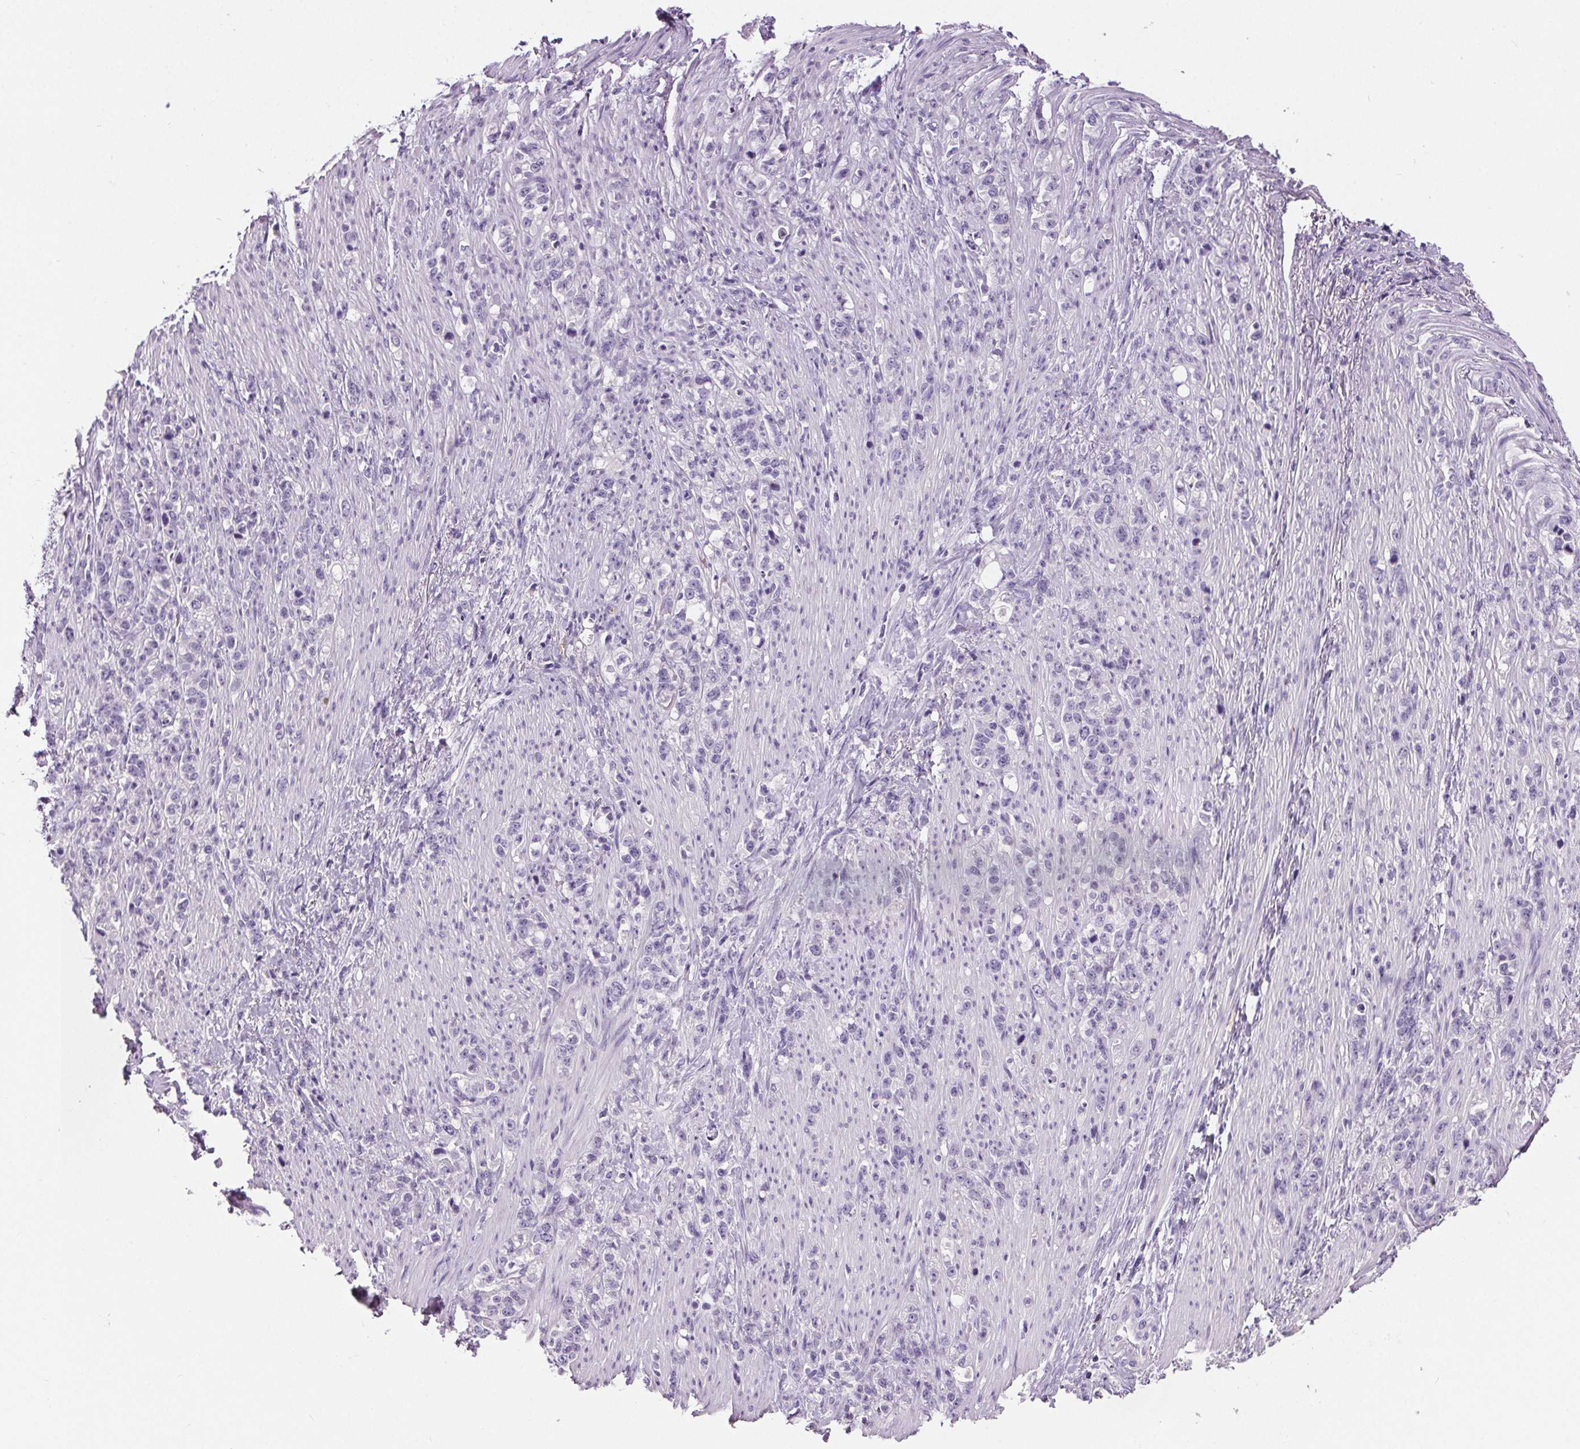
{"staining": {"intensity": "negative", "quantity": "none", "location": "none"}, "tissue": "stomach cancer", "cell_type": "Tumor cells", "image_type": "cancer", "snomed": [{"axis": "morphology", "description": "Adenocarcinoma, NOS"}, {"axis": "topography", "description": "Stomach, lower"}], "caption": "This is a micrograph of IHC staining of stomach adenocarcinoma, which shows no positivity in tumor cells.", "gene": "CD5L", "patient": {"sex": "male", "age": 88}}